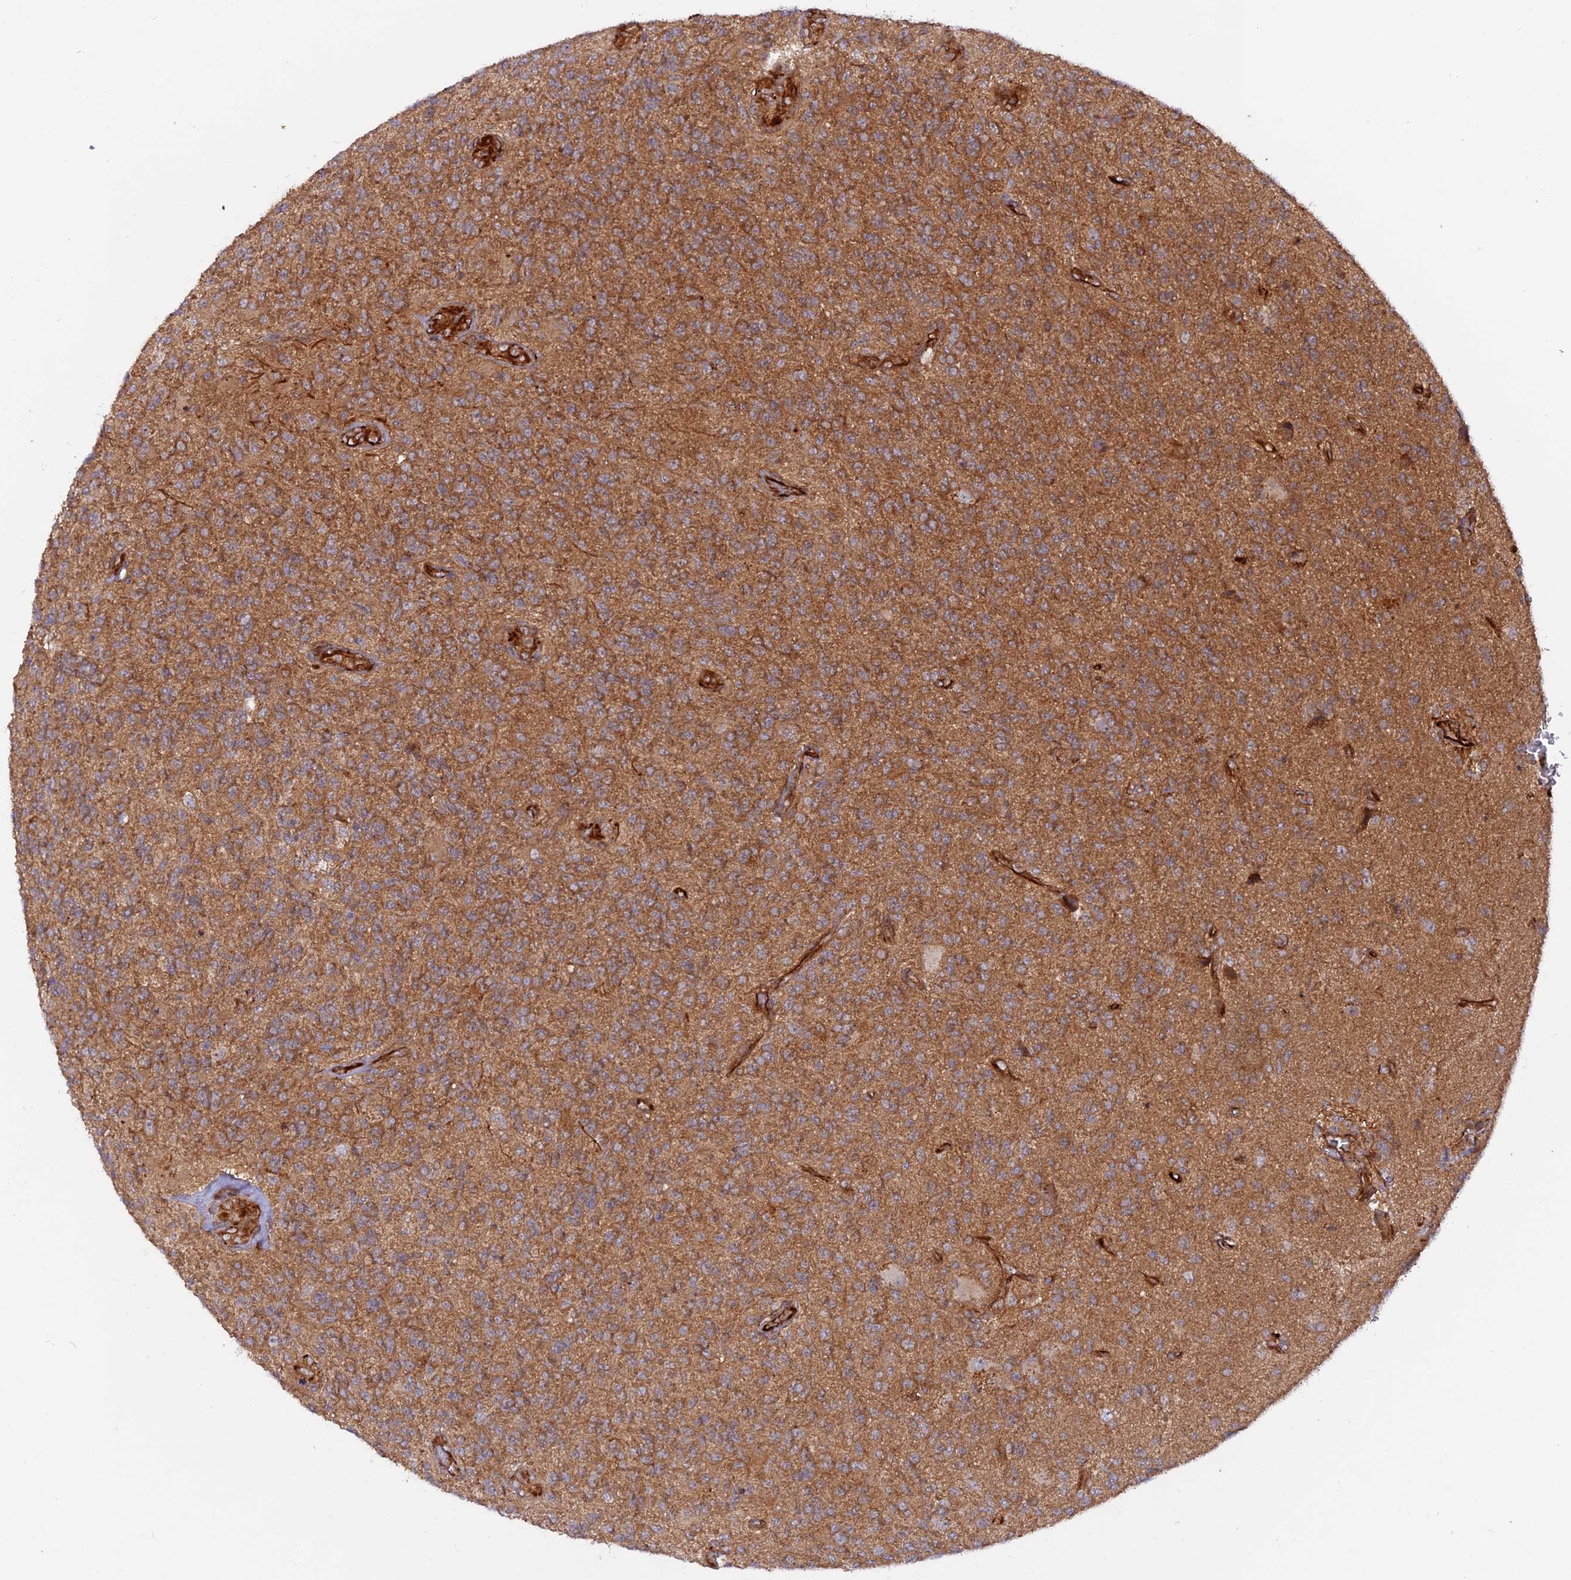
{"staining": {"intensity": "moderate", "quantity": ">75%", "location": "cytoplasmic/membranous"}, "tissue": "glioma", "cell_type": "Tumor cells", "image_type": "cancer", "snomed": [{"axis": "morphology", "description": "Glioma, malignant, High grade"}, {"axis": "topography", "description": "Brain"}], "caption": "Glioma was stained to show a protein in brown. There is medium levels of moderate cytoplasmic/membranous expression in about >75% of tumor cells. (IHC, brightfield microscopy, high magnification).", "gene": "PHLDB3", "patient": {"sex": "male", "age": 56}}